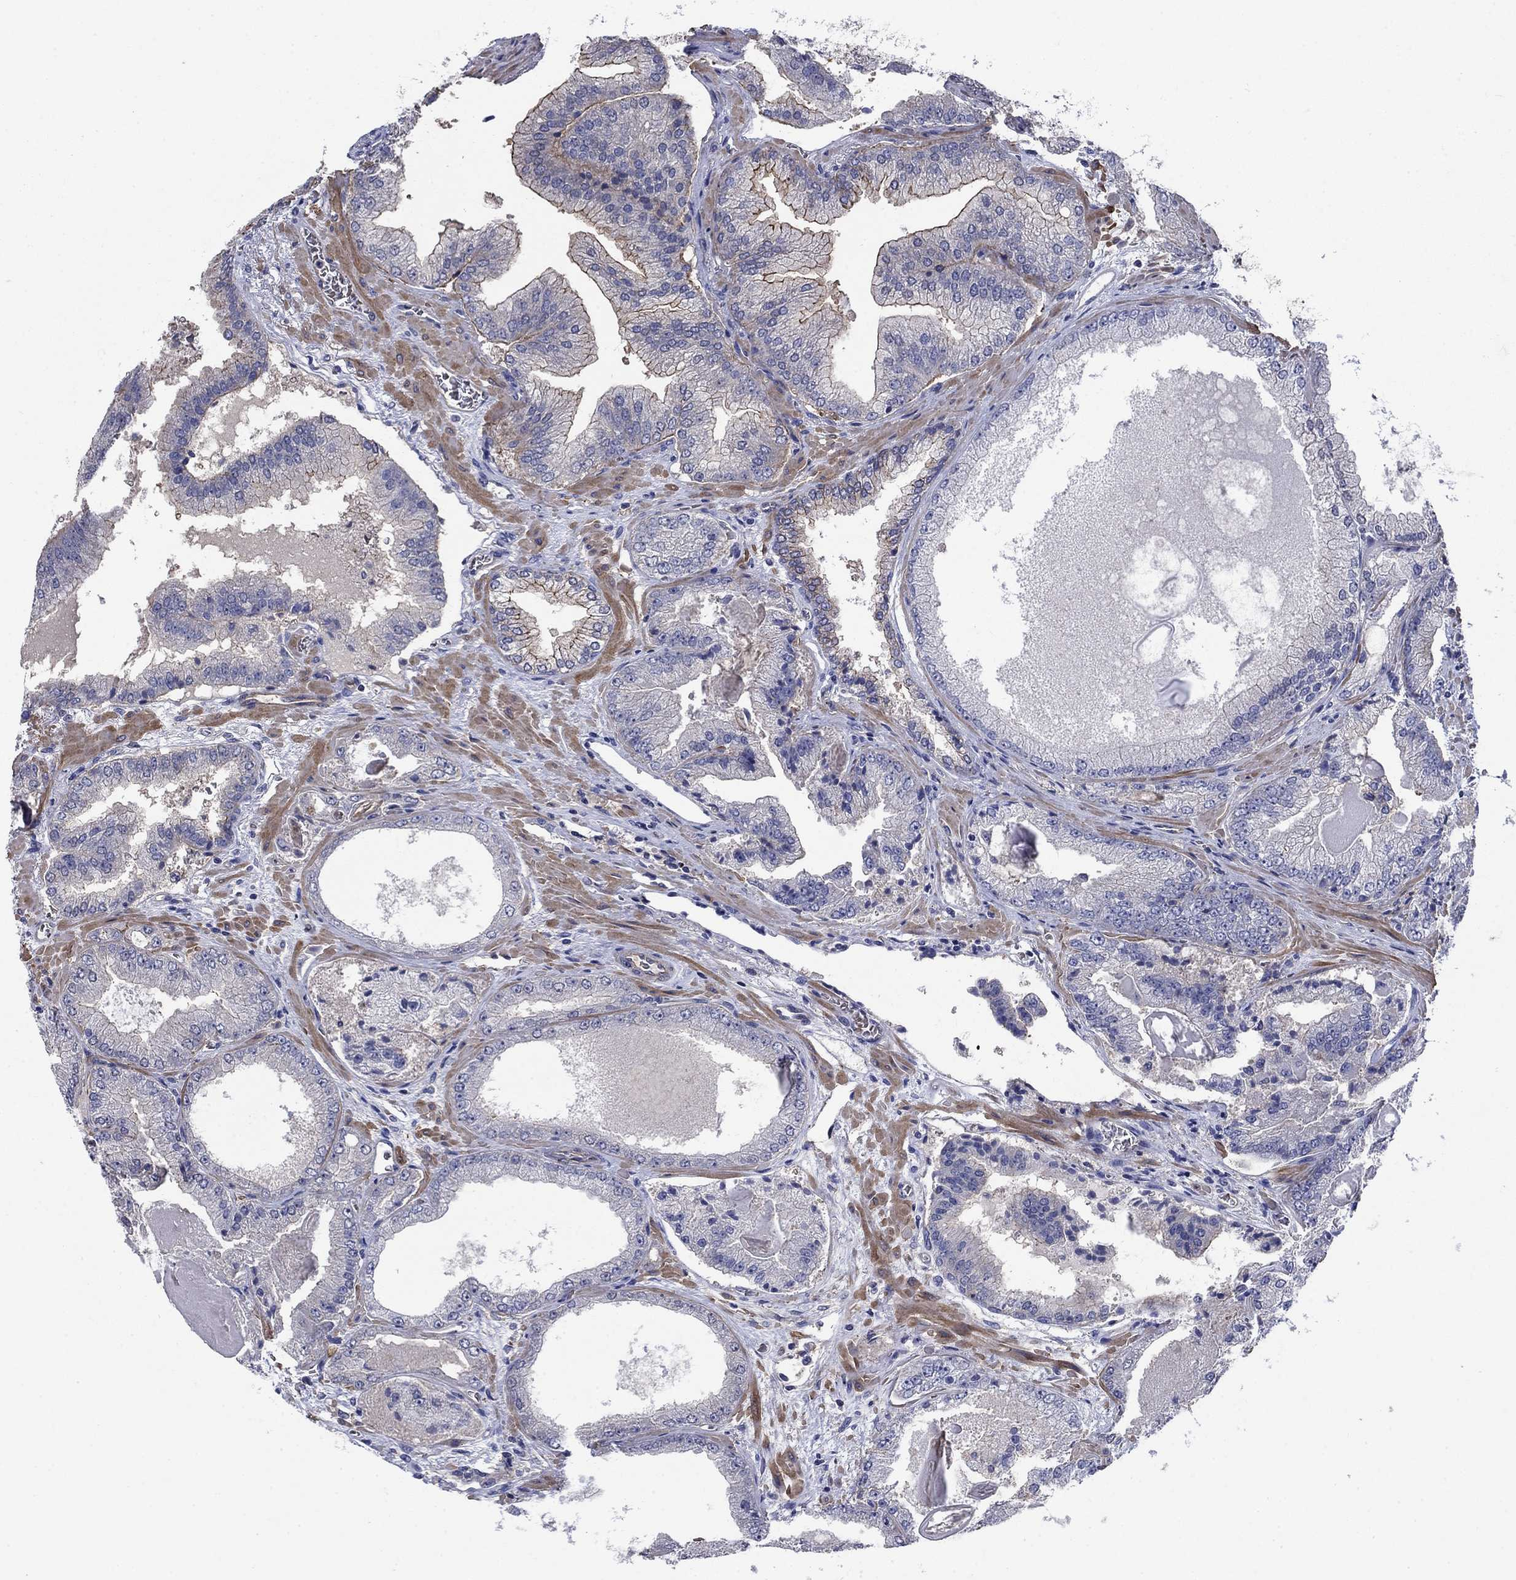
{"staining": {"intensity": "moderate", "quantity": "<25%", "location": "cytoplasmic/membranous"}, "tissue": "prostate cancer", "cell_type": "Tumor cells", "image_type": "cancer", "snomed": [{"axis": "morphology", "description": "Adenocarcinoma, Low grade"}, {"axis": "topography", "description": "Prostate"}], "caption": "Immunohistochemical staining of human prostate cancer (adenocarcinoma (low-grade)) displays moderate cytoplasmic/membranous protein expression in about <25% of tumor cells.", "gene": "FLNC", "patient": {"sex": "male", "age": 72}}